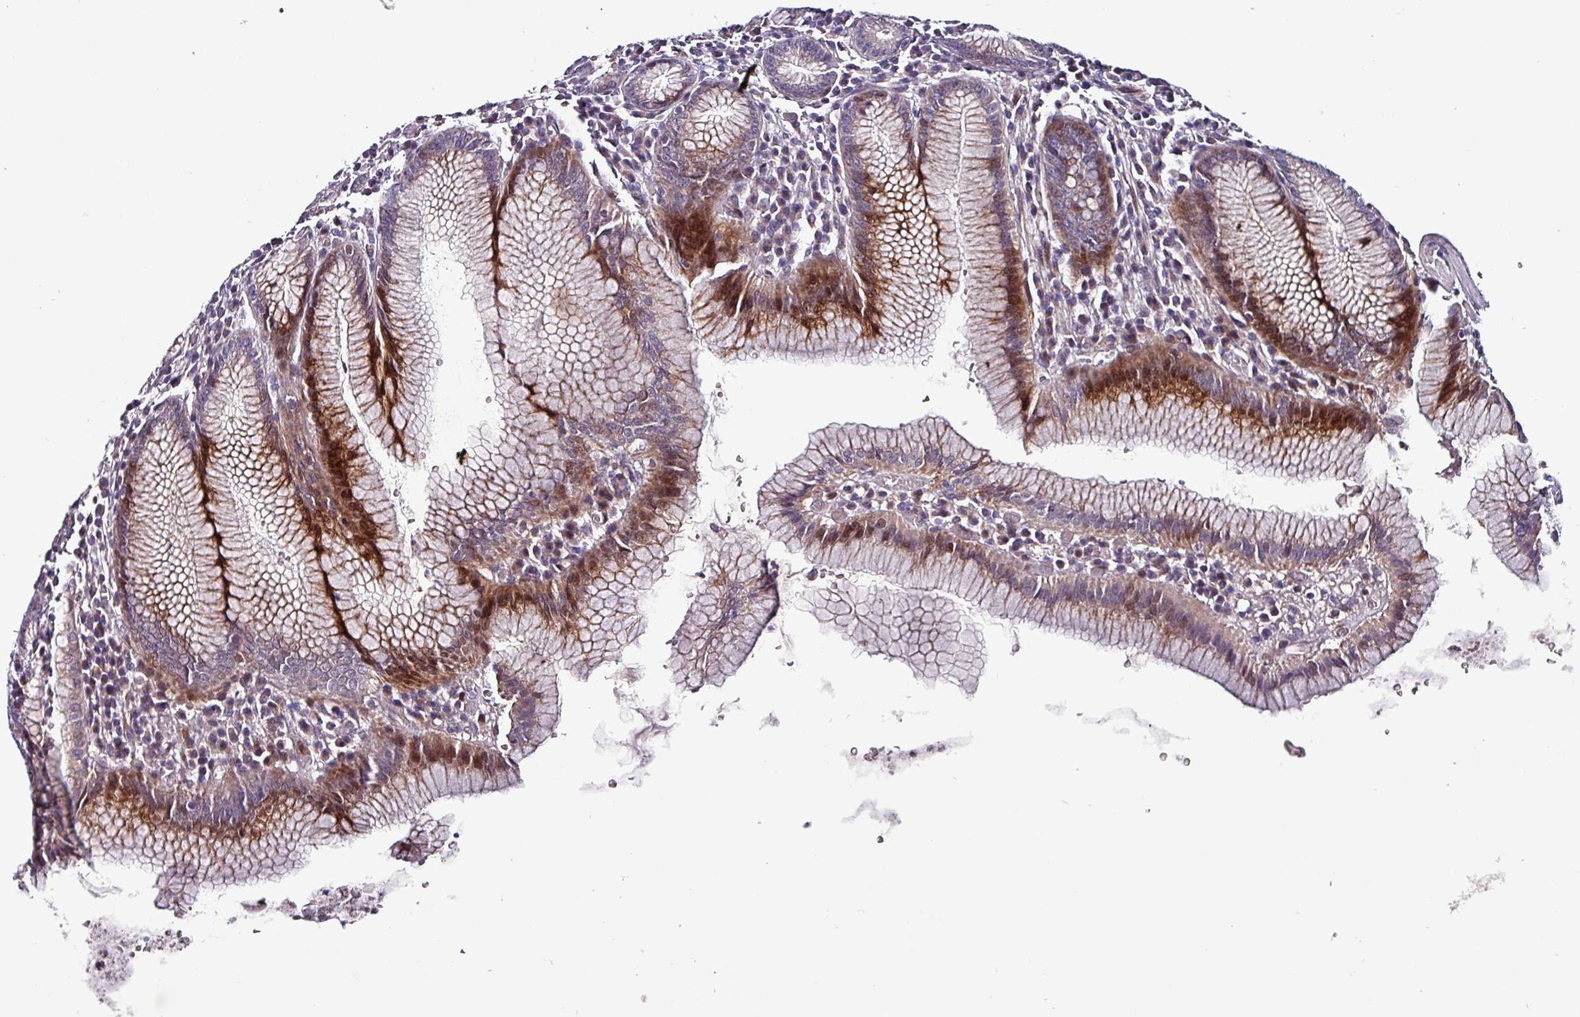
{"staining": {"intensity": "strong", "quantity": ">75%", "location": "cytoplasmic/membranous,nuclear"}, "tissue": "stomach", "cell_type": "Glandular cells", "image_type": "normal", "snomed": [{"axis": "morphology", "description": "Normal tissue, NOS"}, {"axis": "topography", "description": "Stomach"}], "caption": "A high amount of strong cytoplasmic/membranous,nuclear staining is identified in about >75% of glandular cells in unremarkable stomach. The staining was performed using DAB (3,3'-diaminobenzidine) to visualize the protein expression in brown, while the nuclei were stained in blue with hematoxylin (Magnification: 20x).", "gene": "GRAPL", "patient": {"sex": "male", "age": 55}}